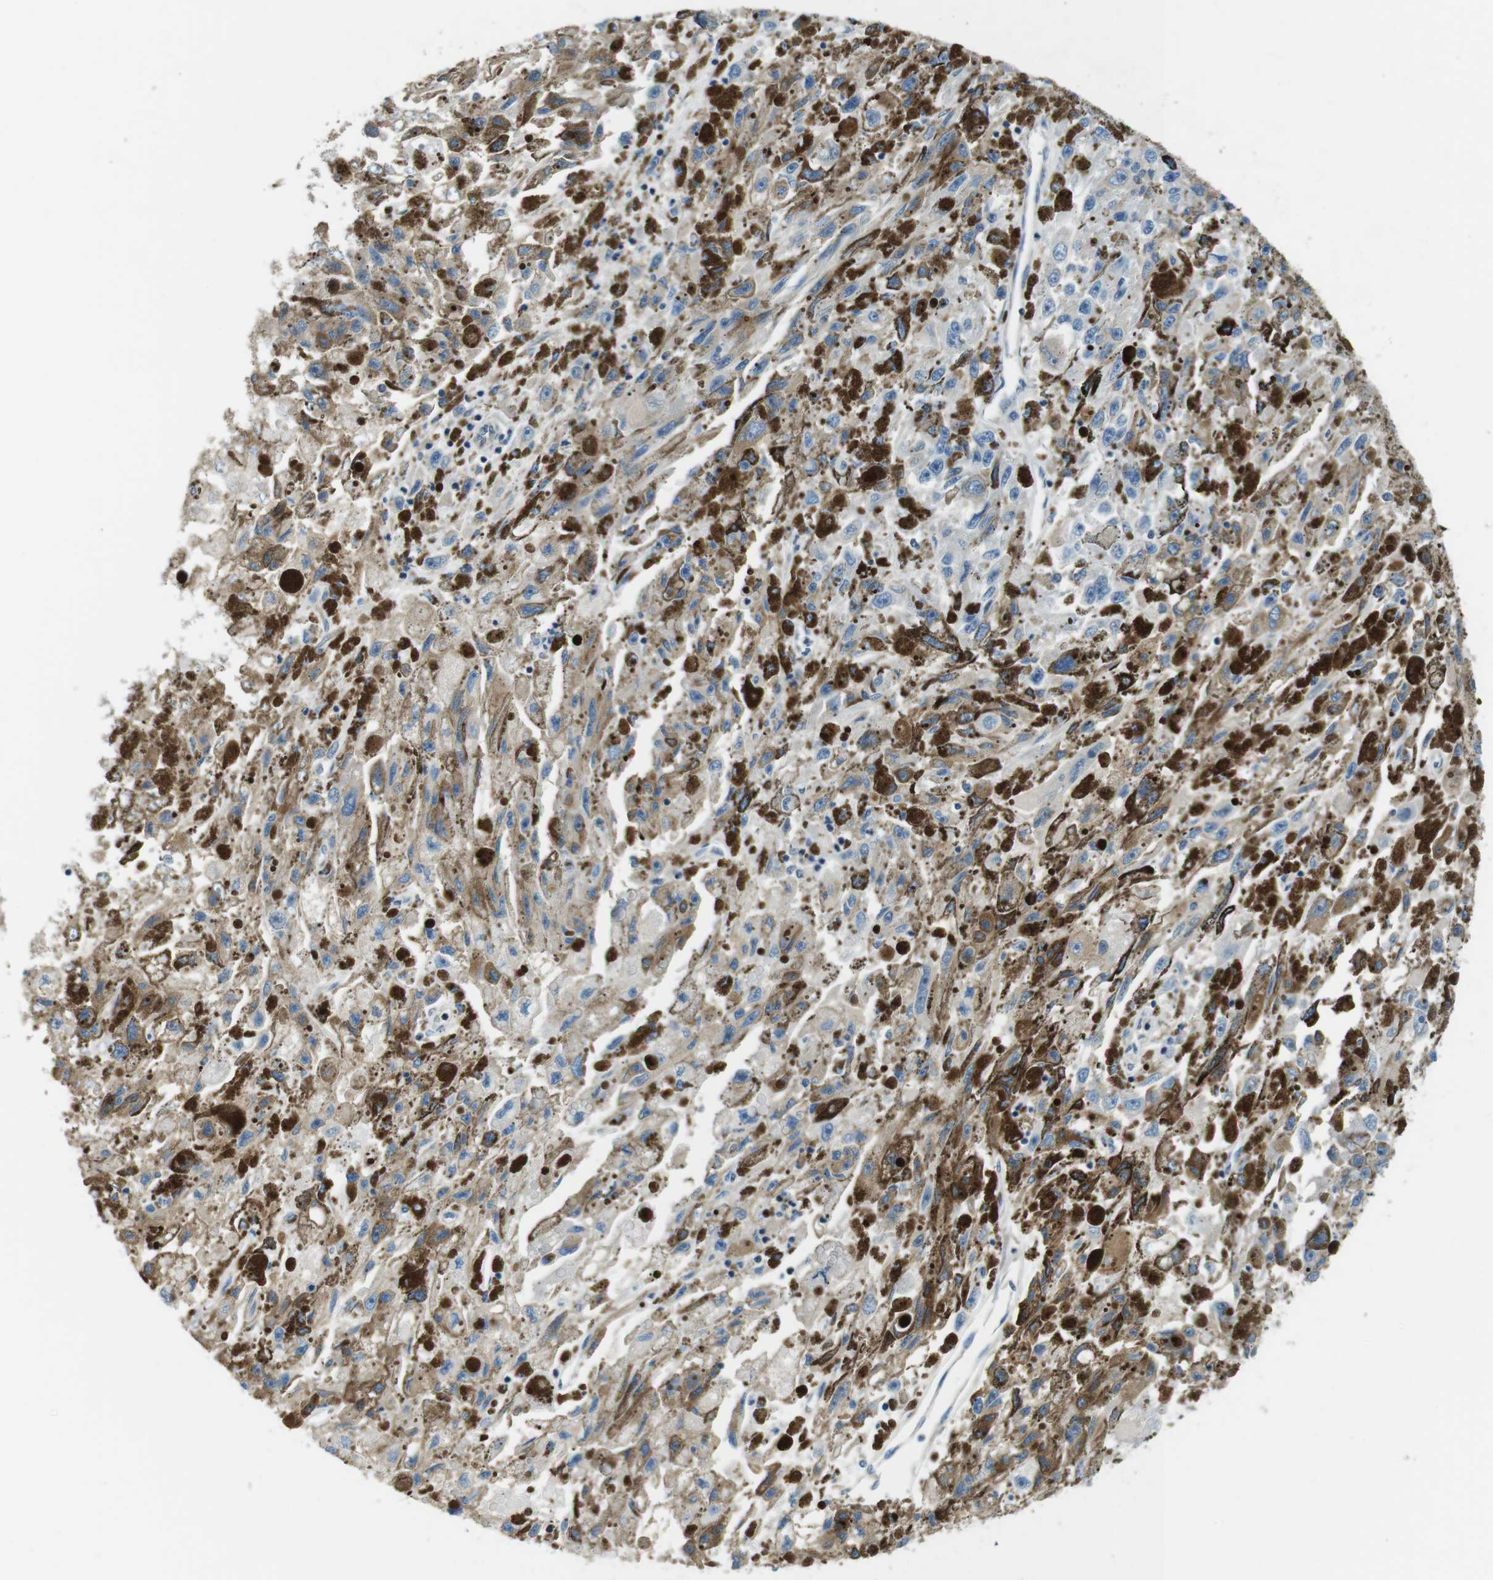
{"staining": {"intensity": "weak", "quantity": ">75%", "location": "cytoplasmic/membranous"}, "tissue": "melanoma", "cell_type": "Tumor cells", "image_type": "cancer", "snomed": [{"axis": "morphology", "description": "Malignant melanoma, NOS"}, {"axis": "topography", "description": "Skin"}], "caption": "Tumor cells display low levels of weak cytoplasmic/membranous expression in approximately >75% of cells in human melanoma.", "gene": "TES", "patient": {"sex": "female", "age": 104}}